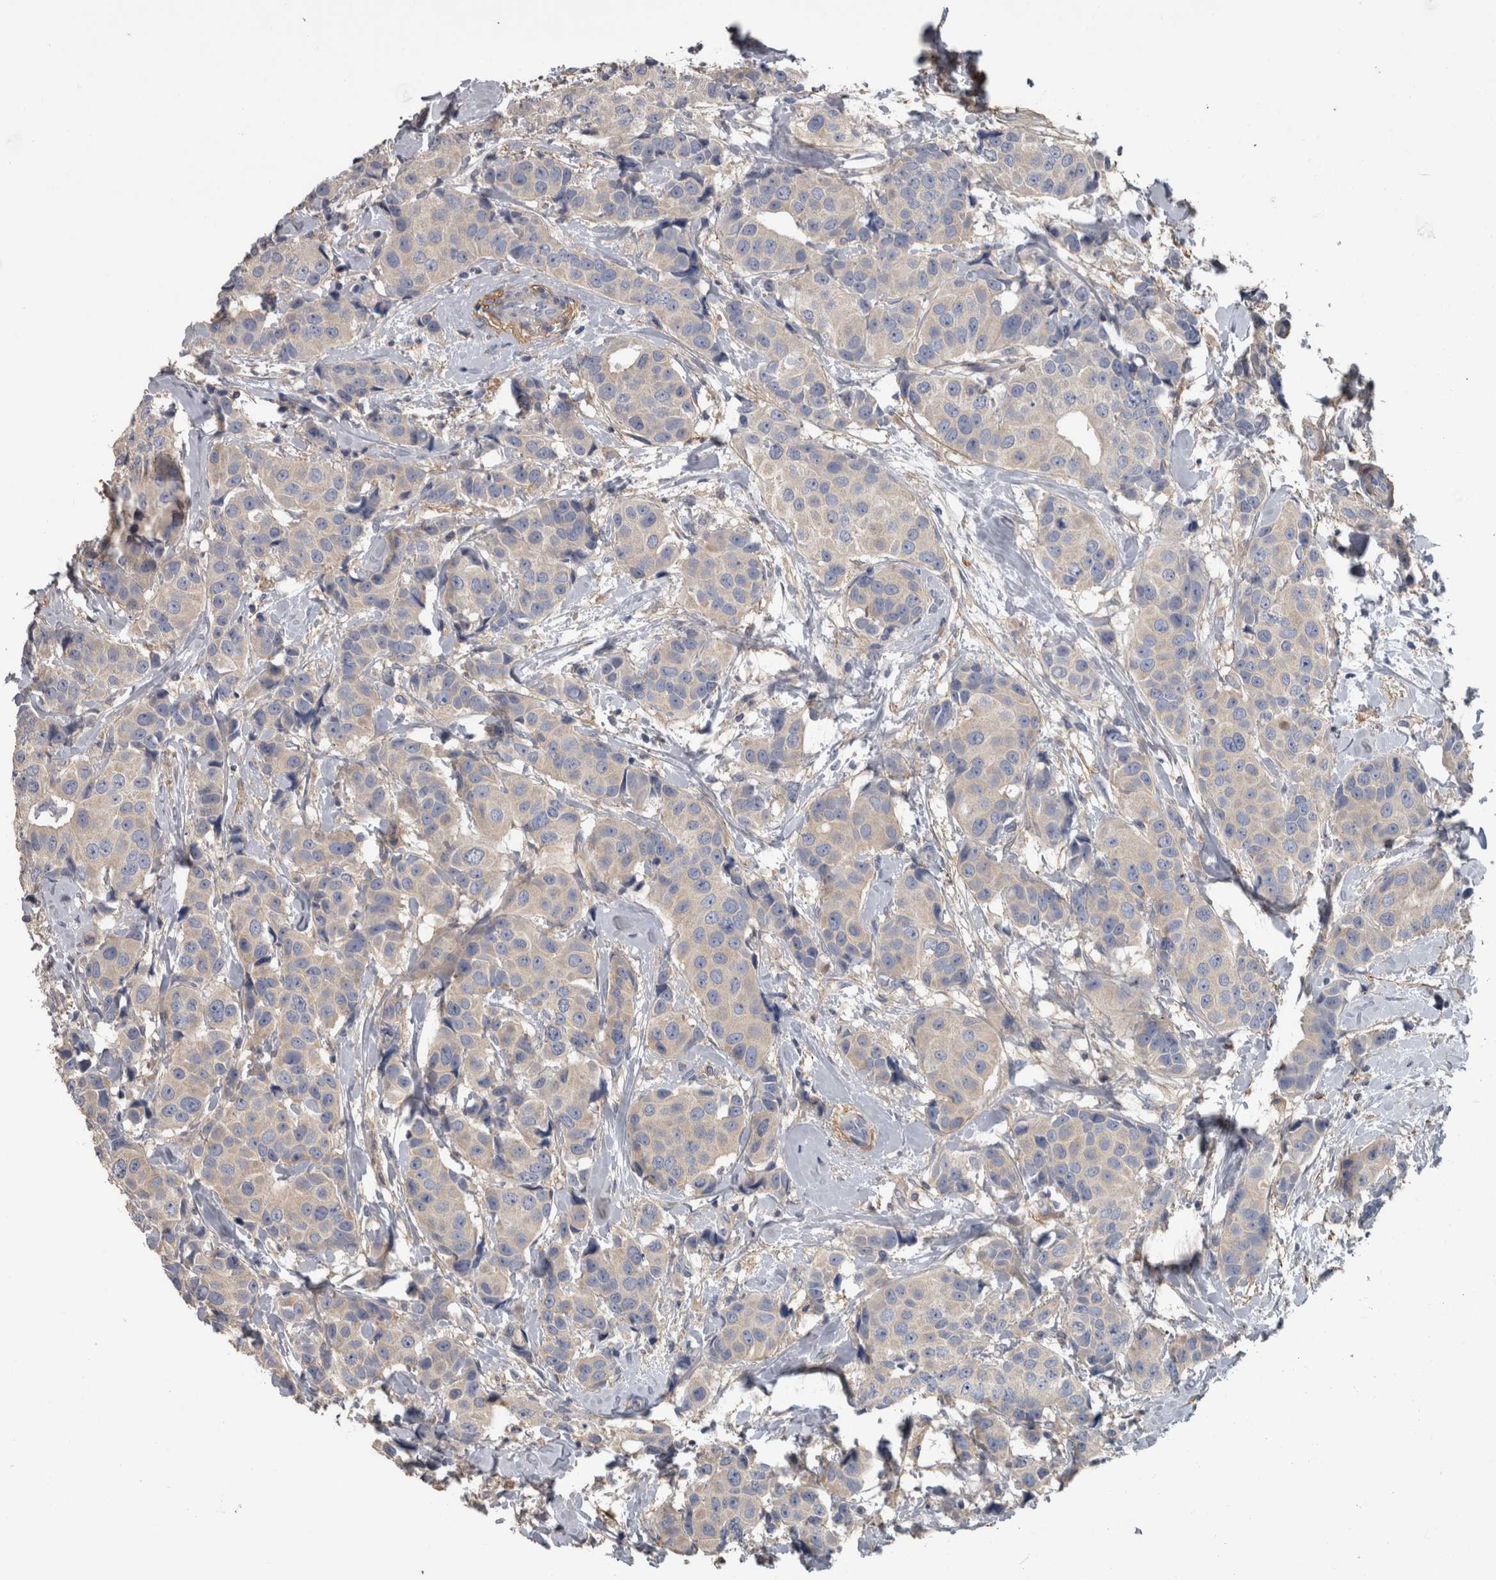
{"staining": {"intensity": "weak", "quantity": "<25%", "location": "cytoplasmic/membranous"}, "tissue": "breast cancer", "cell_type": "Tumor cells", "image_type": "cancer", "snomed": [{"axis": "morphology", "description": "Normal tissue, NOS"}, {"axis": "morphology", "description": "Duct carcinoma"}, {"axis": "topography", "description": "Breast"}], "caption": "An image of human breast cancer is negative for staining in tumor cells.", "gene": "EFEMP2", "patient": {"sex": "female", "age": 39}}